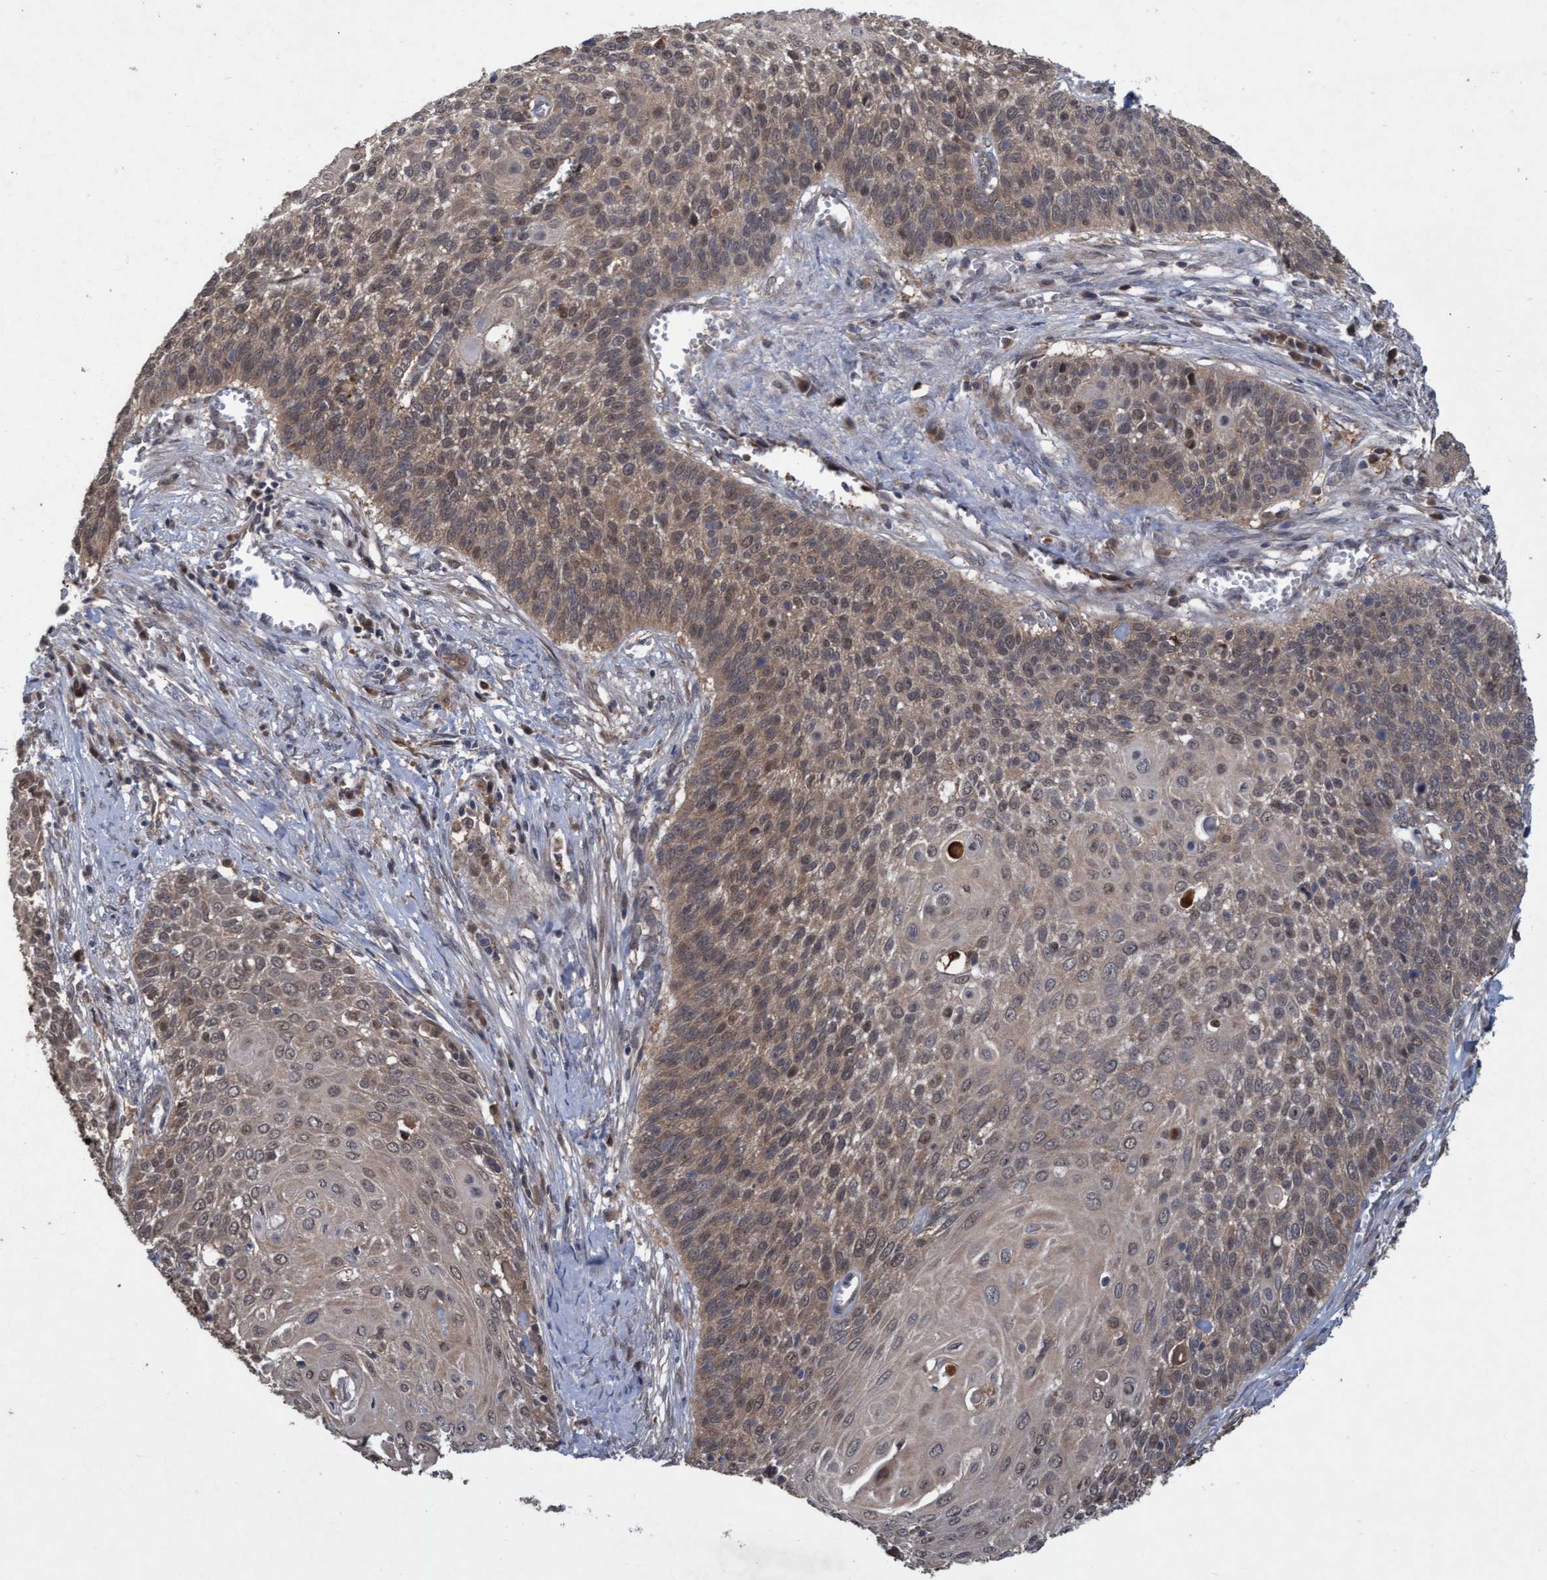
{"staining": {"intensity": "weak", "quantity": ">75%", "location": "cytoplasmic/membranous,nuclear"}, "tissue": "cervical cancer", "cell_type": "Tumor cells", "image_type": "cancer", "snomed": [{"axis": "morphology", "description": "Squamous cell carcinoma, NOS"}, {"axis": "topography", "description": "Cervix"}], "caption": "Immunohistochemical staining of cervical cancer (squamous cell carcinoma) demonstrates low levels of weak cytoplasmic/membranous and nuclear staining in approximately >75% of tumor cells. Nuclei are stained in blue.", "gene": "PSMB6", "patient": {"sex": "female", "age": 39}}